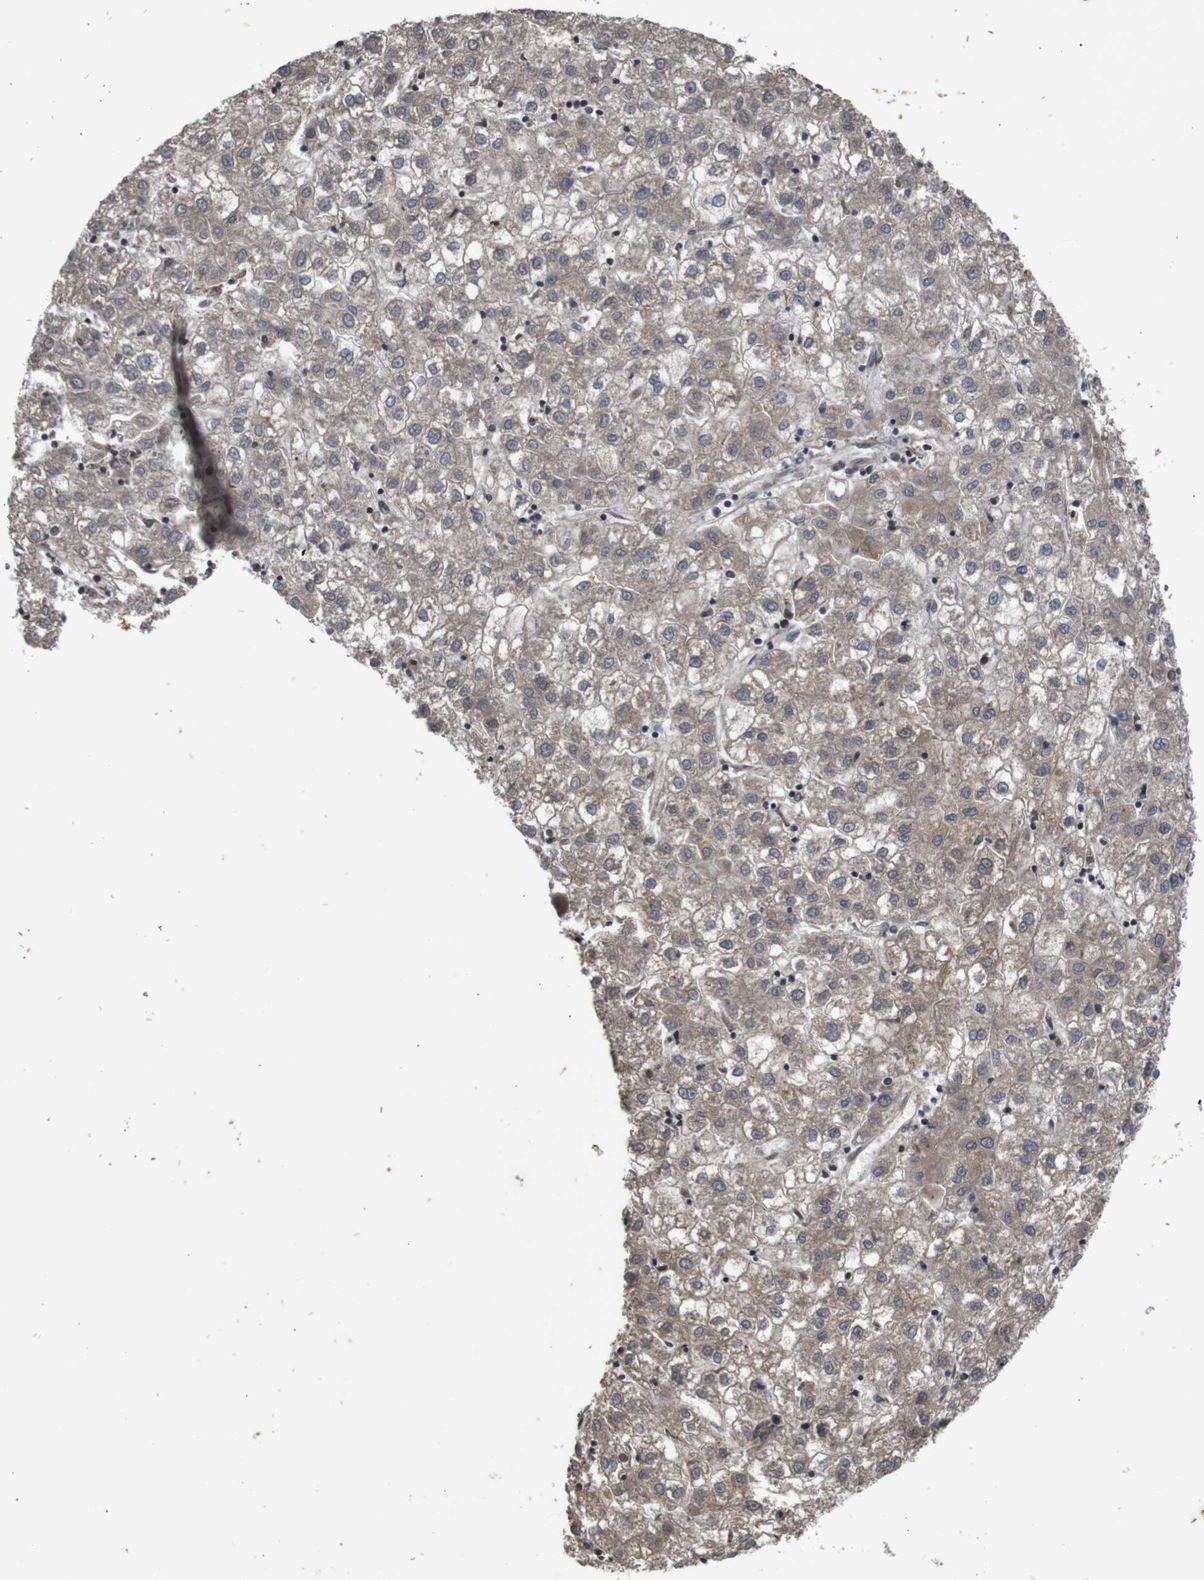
{"staining": {"intensity": "weak", "quantity": ">75%", "location": "cytoplasmic/membranous"}, "tissue": "liver cancer", "cell_type": "Tumor cells", "image_type": "cancer", "snomed": [{"axis": "morphology", "description": "Carcinoma, Hepatocellular, NOS"}, {"axis": "topography", "description": "Liver"}], "caption": "High-magnification brightfield microscopy of liver cancer stained with DAB (3,3'-diaminobenzidine) (brown) and counterstained with hematoxylin (blue). tumor cells exhibit weak cytoplasmic/membranous positivity is seen in approximately>75% of cells. (DAB (3,3'-diaminobenzidine) IHC, brown staining for protein, blue staining for nuclei).", "gene": "PTPN1", "patient": {"sex": "male", "age": 72}}